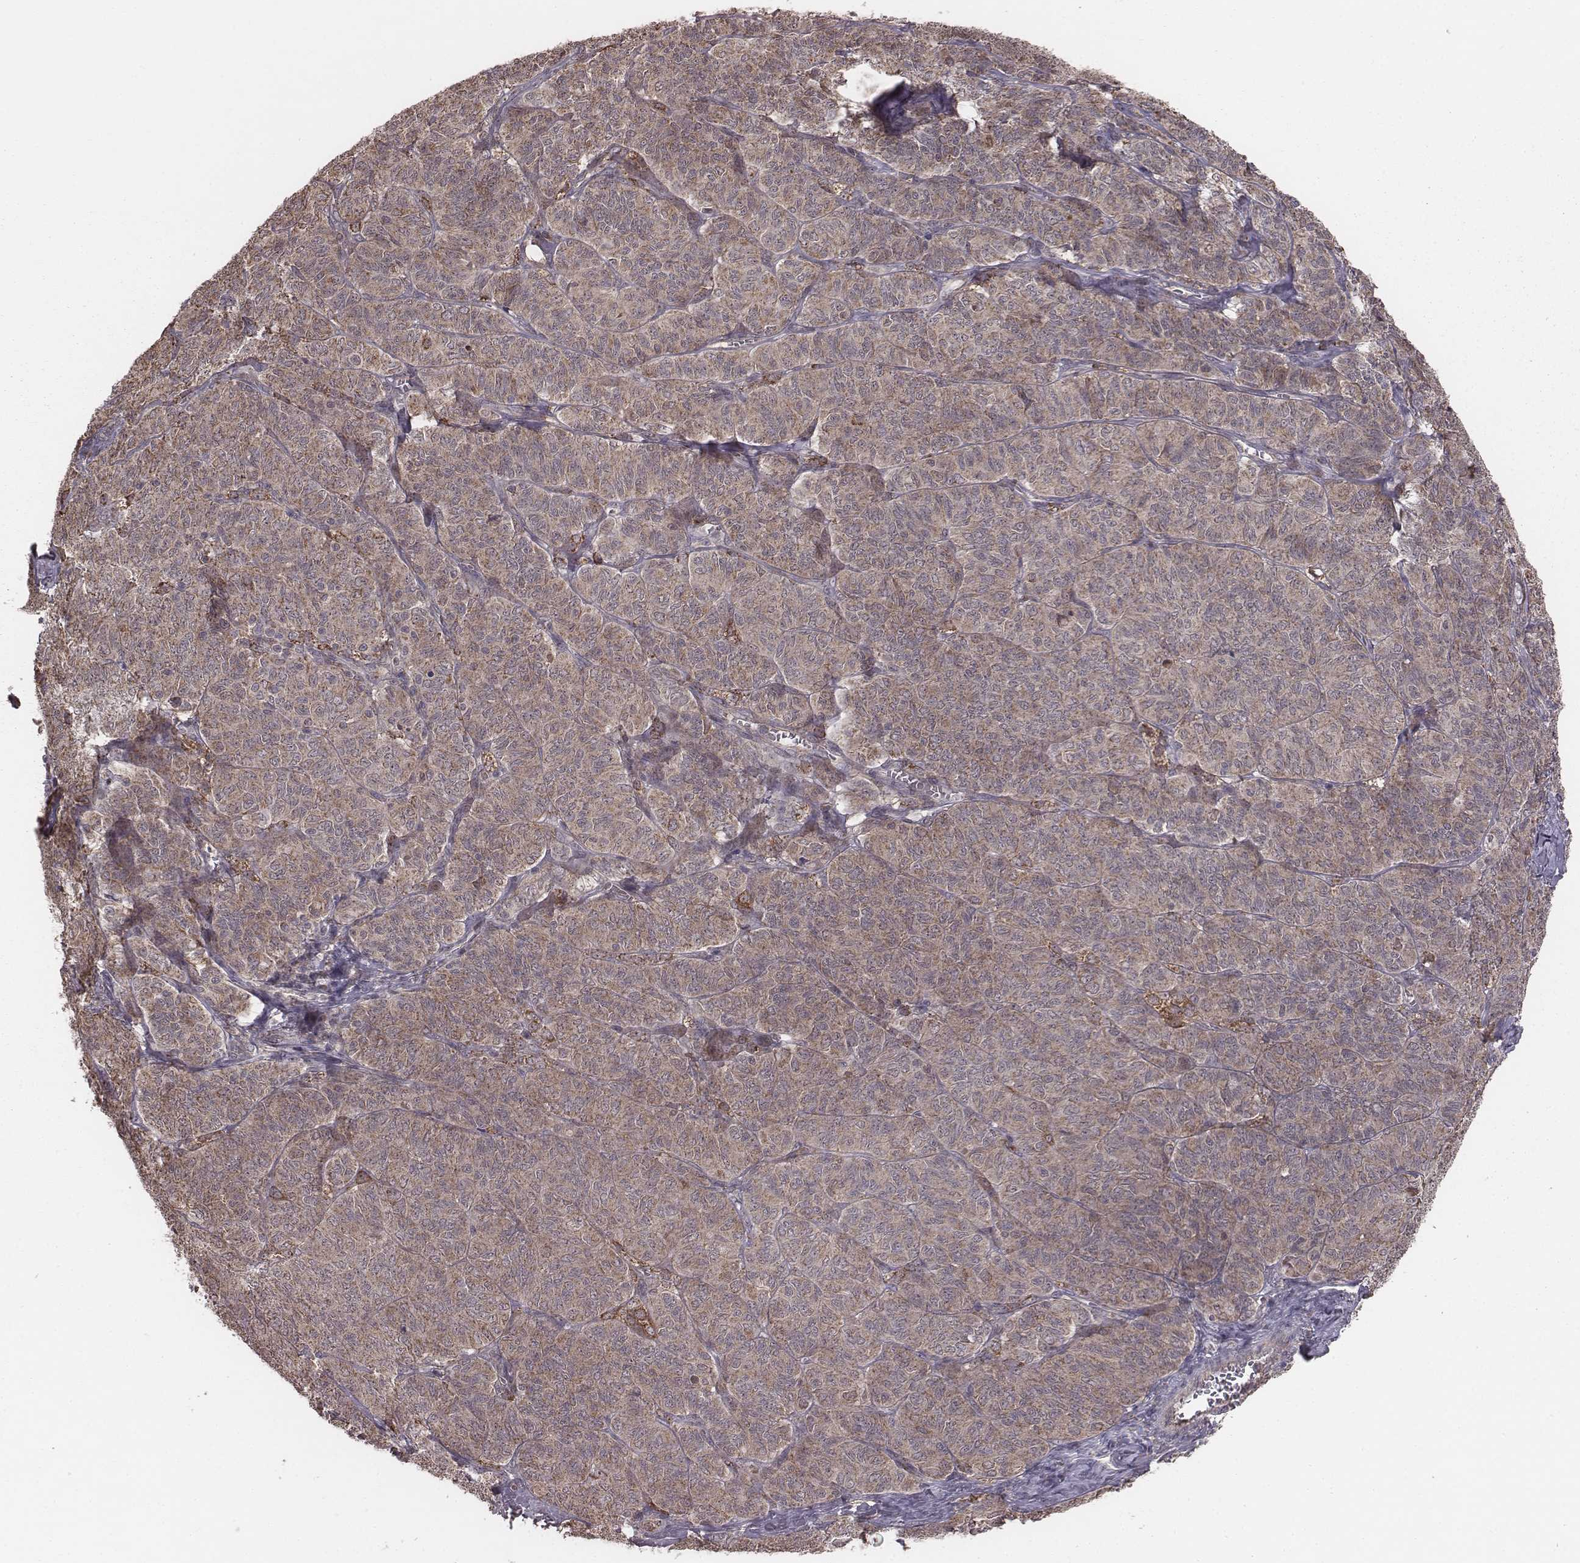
{"staining": {"intensity": "moderate", "quantity": ">75%", "location": "cytoplasmic/membranous"}, "tissue": "ovarian cancer", "cell_type": "Tumor cells", "image_type": "cancer", "snomed": [{"axis": "morphology", "description": "Carcinoma, endometroid"}, {"axis": "topography", "description": "Ovary"}], "caption": "Approximately >75% of tumor cells in human ovarian cancer (endometroid carcinoma) reveal moderate cytoplasmic/membranous protein staining as visualized by brown immunohistochemical staining.", "gene": "PDCD2L", "patient": {"sex": "female", "age": 80}}